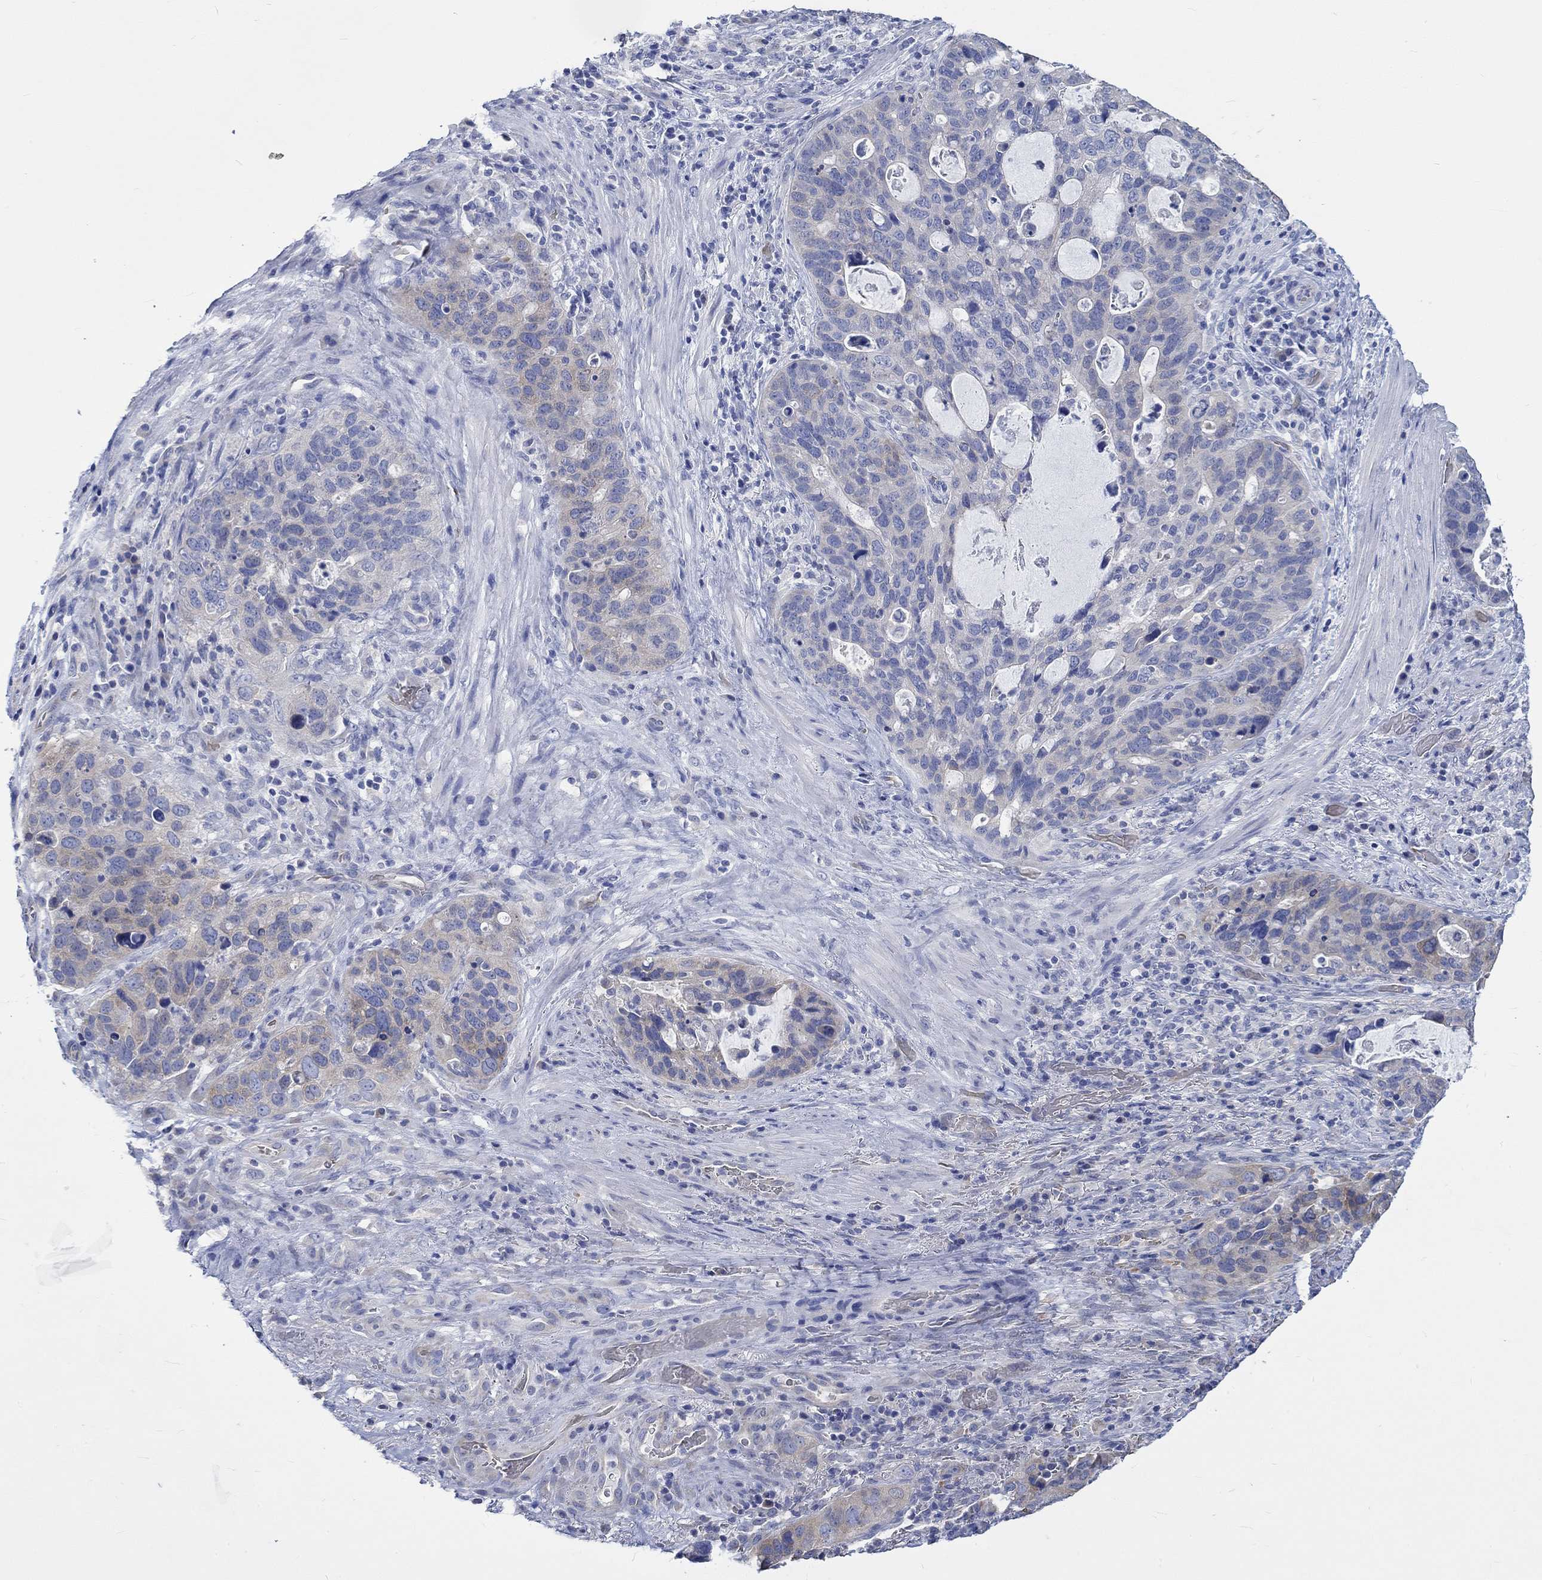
{"staining": {"intensity": "weak", "quantity": "<25%", "location": "cytoplasmic/membranous"}, "tissue": "stomach cancer", "cell_type": "Tumor cells", "image_type": "cancer", "snomed": [{"axis": "morphology", "description": "Adenocarcinoma, NOS"}, {"axis": "topography", "description": "Stomach"}], "caption": "IHC of human stomach adenocarcinoma exhibits no expression in tumor cells.", "gene": "KCNA1", "patient": {"sex": "male", "age": 54}}